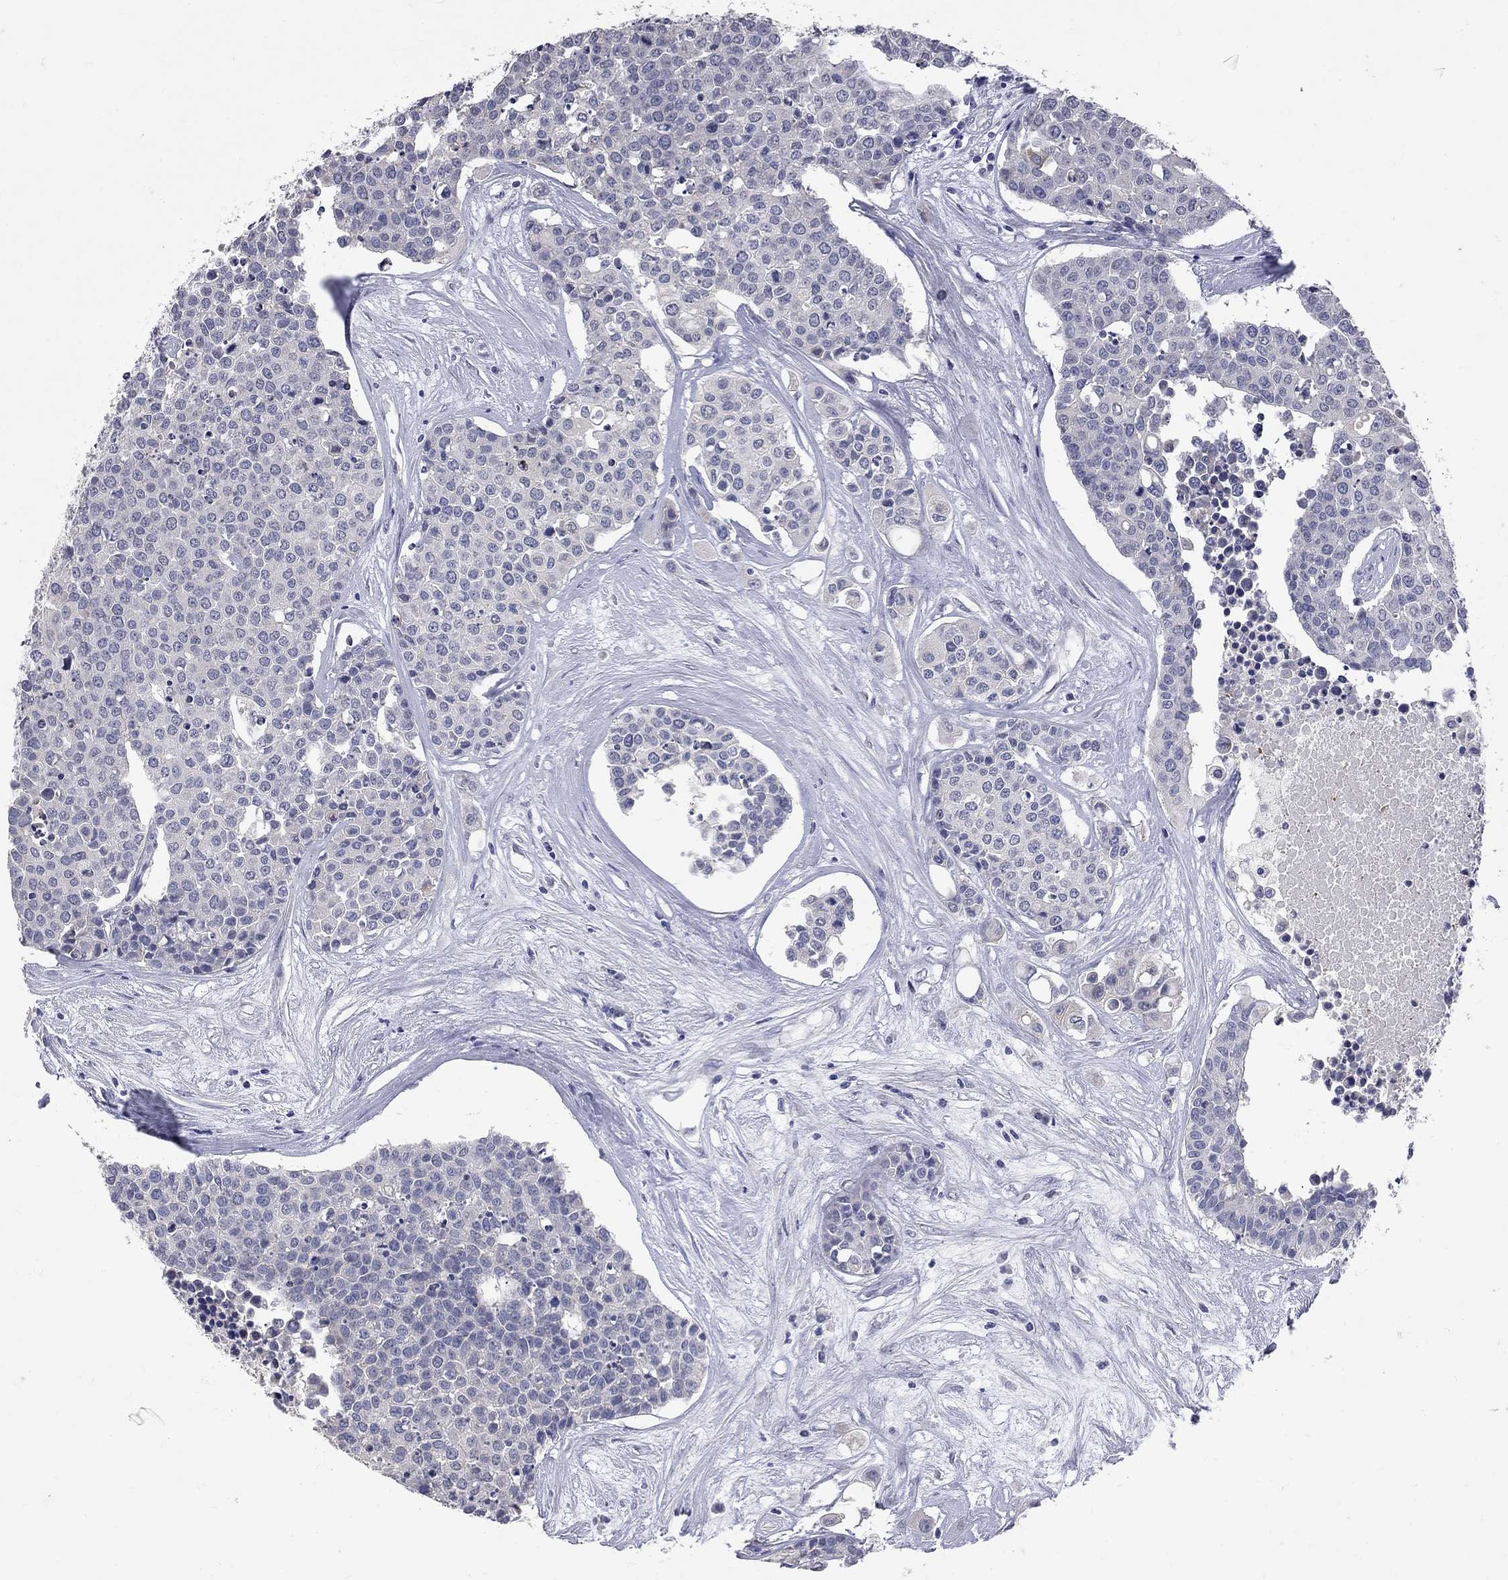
{"staining": {"intensity": "negative", "quantity": "none", "location": "none"}, "tissue": "carcinoid", "cell_type": "Tumor cells", "image_type": "cancer", "snomed": [{"axis": "morphology", "description": "Carcinoid, malignant, NOS"}, {"axis": "topography", "description": "Colon"}], "caption": "This is a image of IHC staining of carcinoid, which shows no positivity in tumor cells.", "gene": "NOS2", "patient": {"sex": "male", "age": 81}}